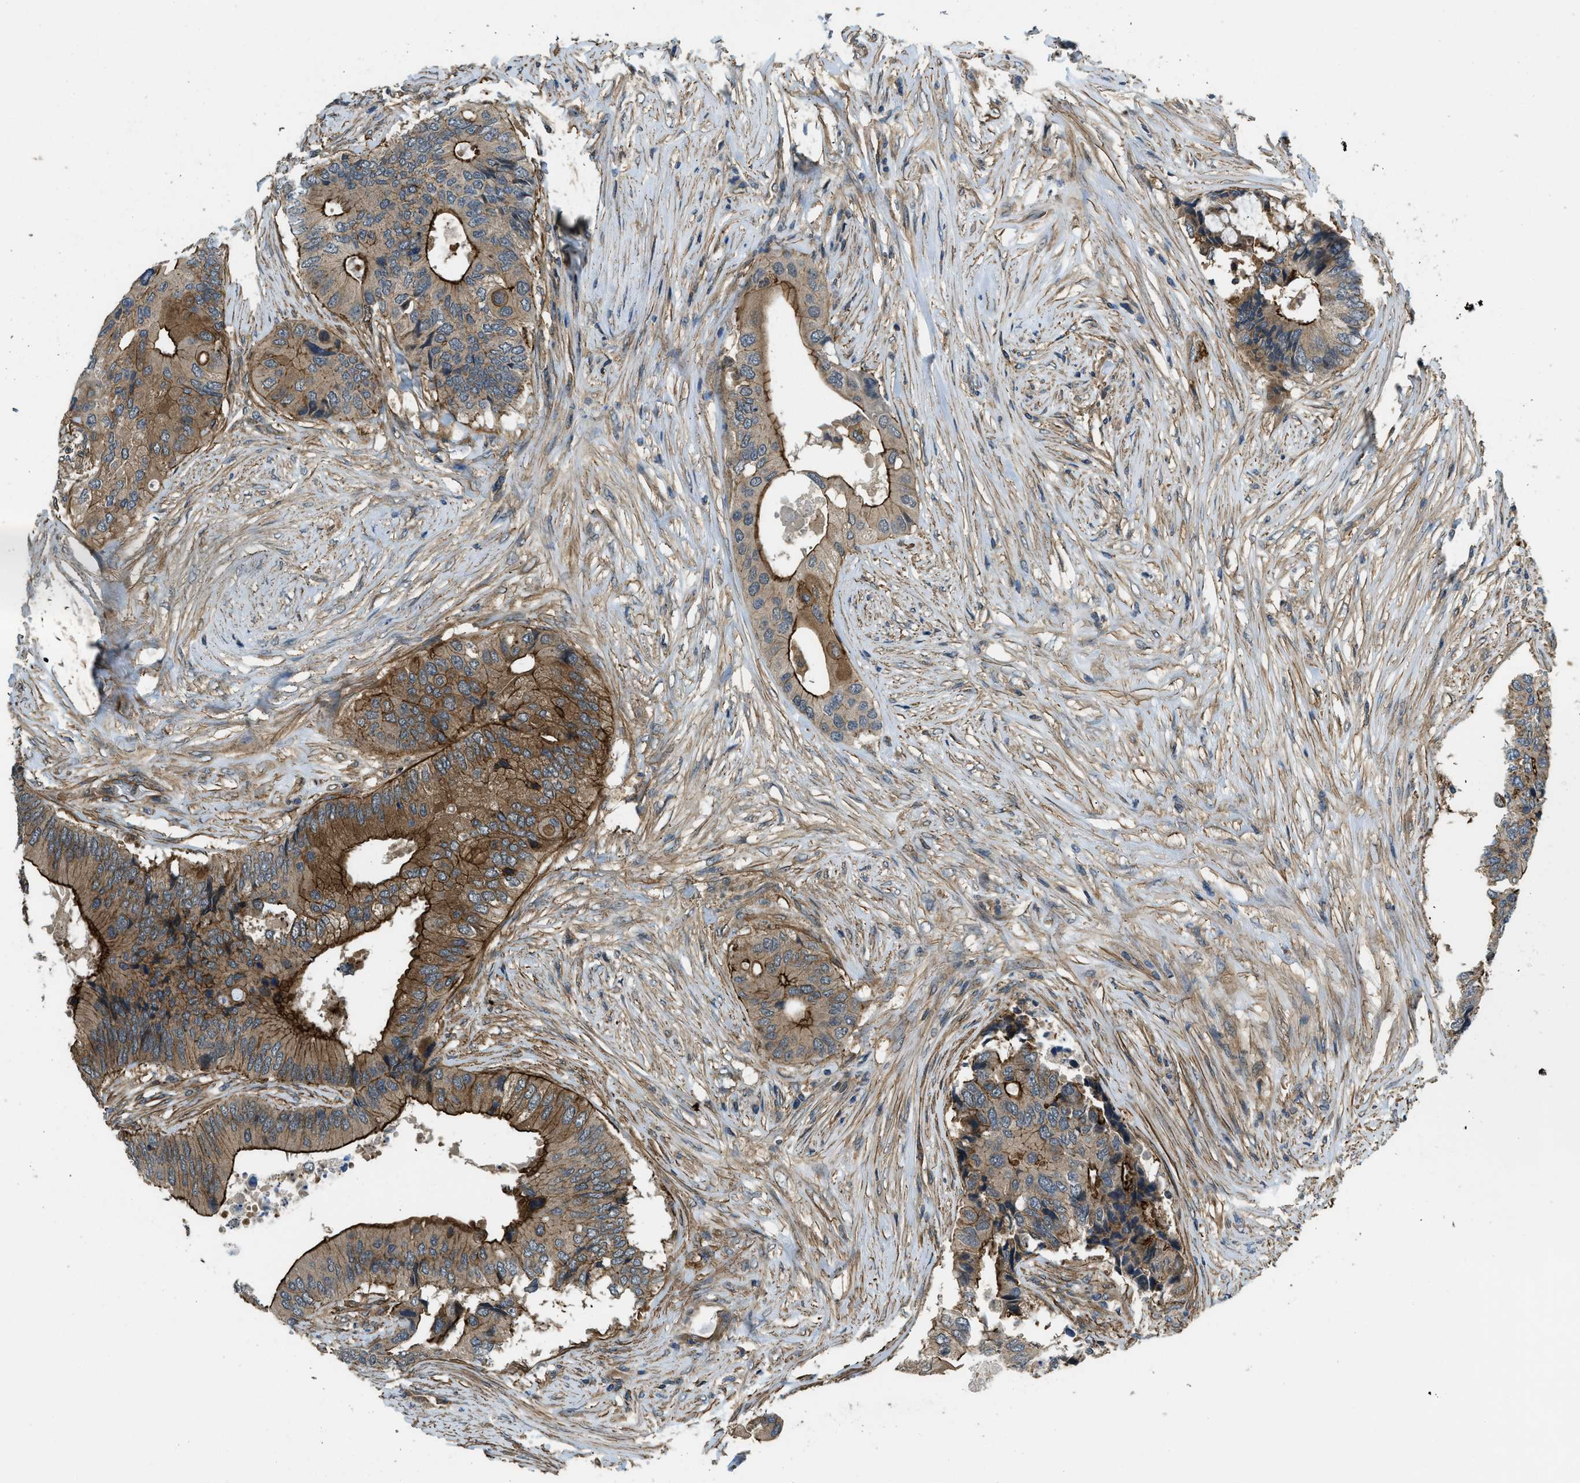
{"staining": {"intensity": "strong", "quantity": "25%-75%", "location": "cytoplasmic/membranous"}, "tissue": "colorectal cancer", "cell_type": "Tumor cells", "image_type": "cancer", "snomed": [{"axis": "morphology", "description": "Adenocarcinoma, NOS"}, {"axis": "topography", "description": "Colon"}], "caption": "Immunohistochemical staining of human adenocarcinoma (colorectal) displays strong cytoplasmic/membranous protein positivity in approximately 25%-75% of tumor cells.", "gene": "CGN", "patient": {"sex": "male", "age": 71}}